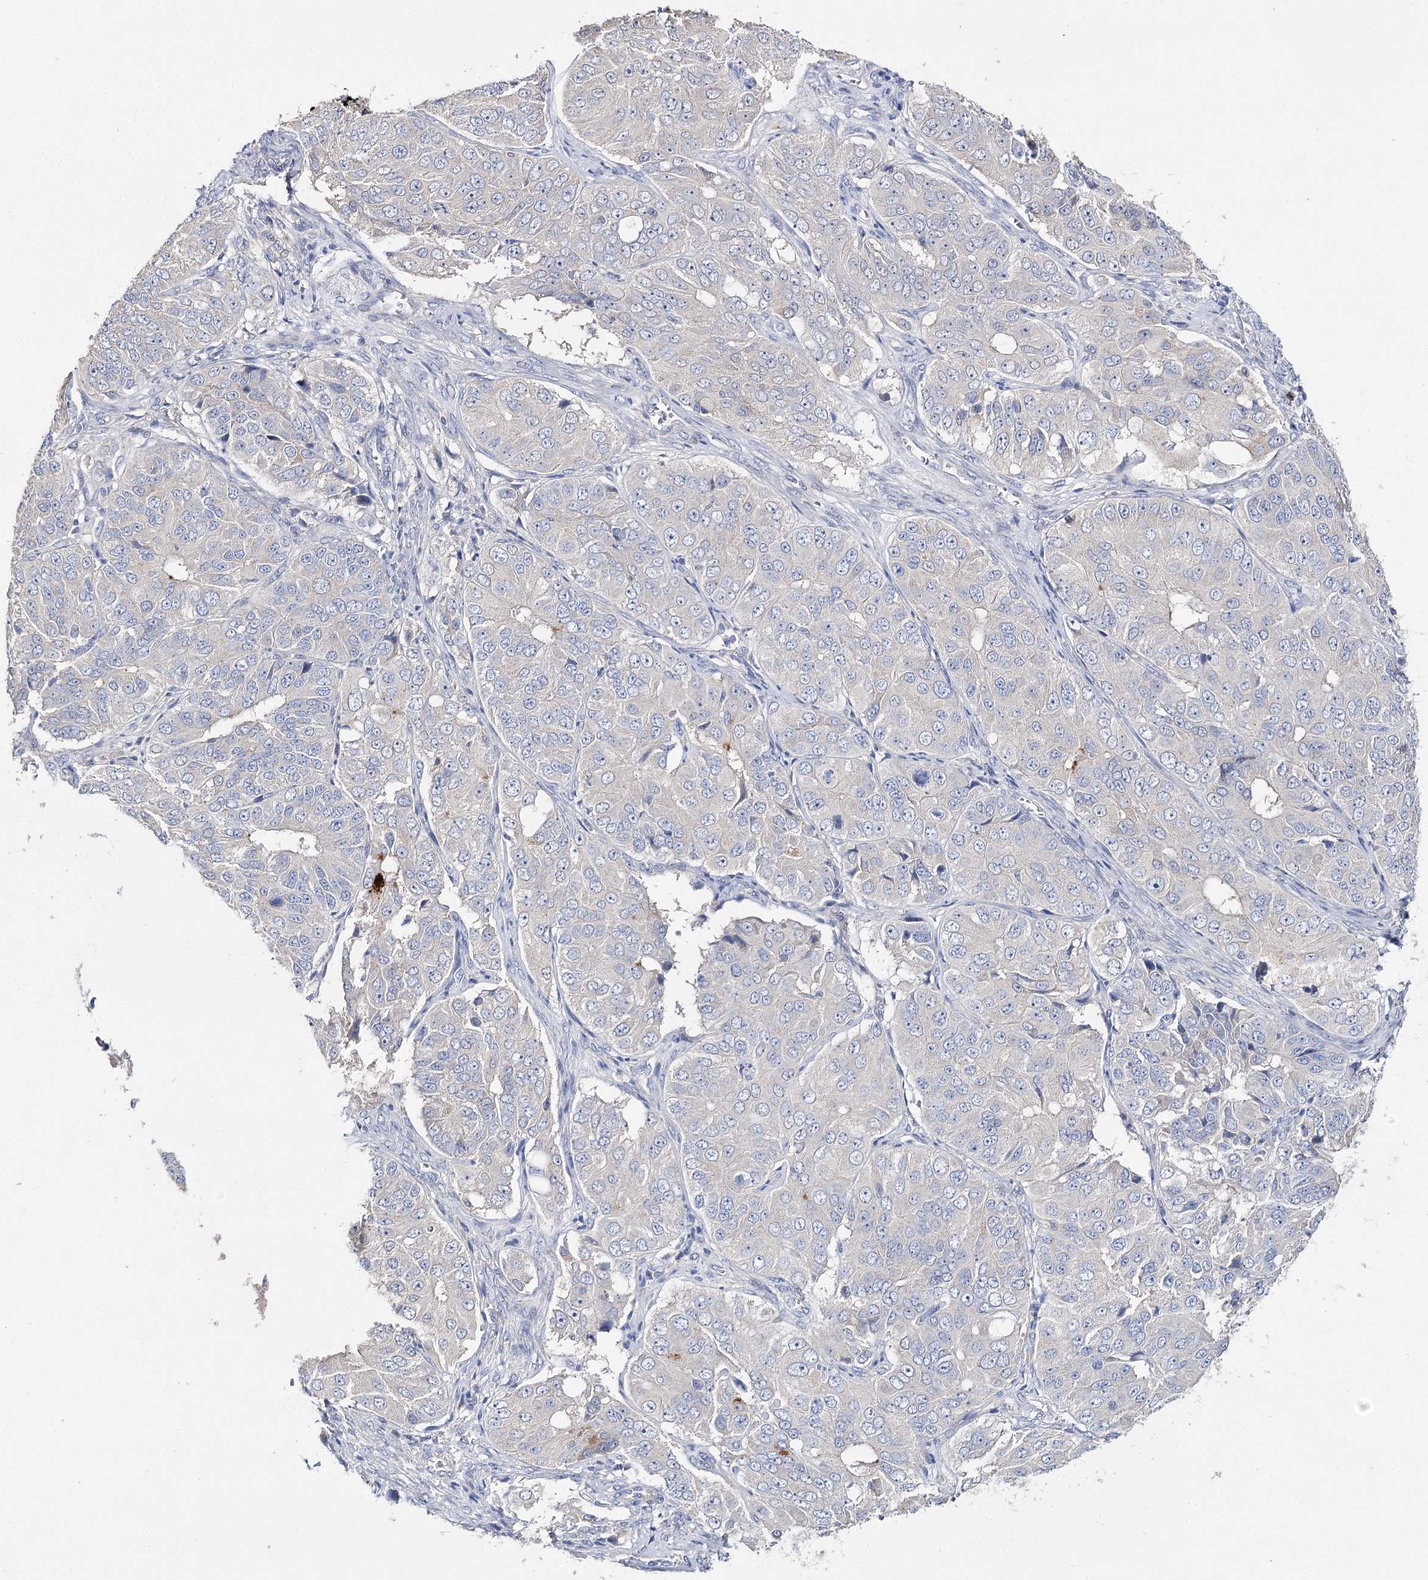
{"staining": {"intensity": "negative", "quantity": "none", "location": "none"}, "tissue": "ovarian cancer", "cell_type": "Tumor cells", "image_type": "cancer", "snomed": [{"axis": "morphology", "description": "Carcinoma, endometroid"}, {"axis": "topography", "description": "Ovary"}], "caption": "Immunohistochemistry histopathology image of neoplastic tissue: human endometroid carcinoma (ovarian) stained with DAB (3,3'-diaminobenzidine) displays no significant protein staining in tumor cells.", "gene": "NRAP", "patient": {"sex": "female", "age": 51}}